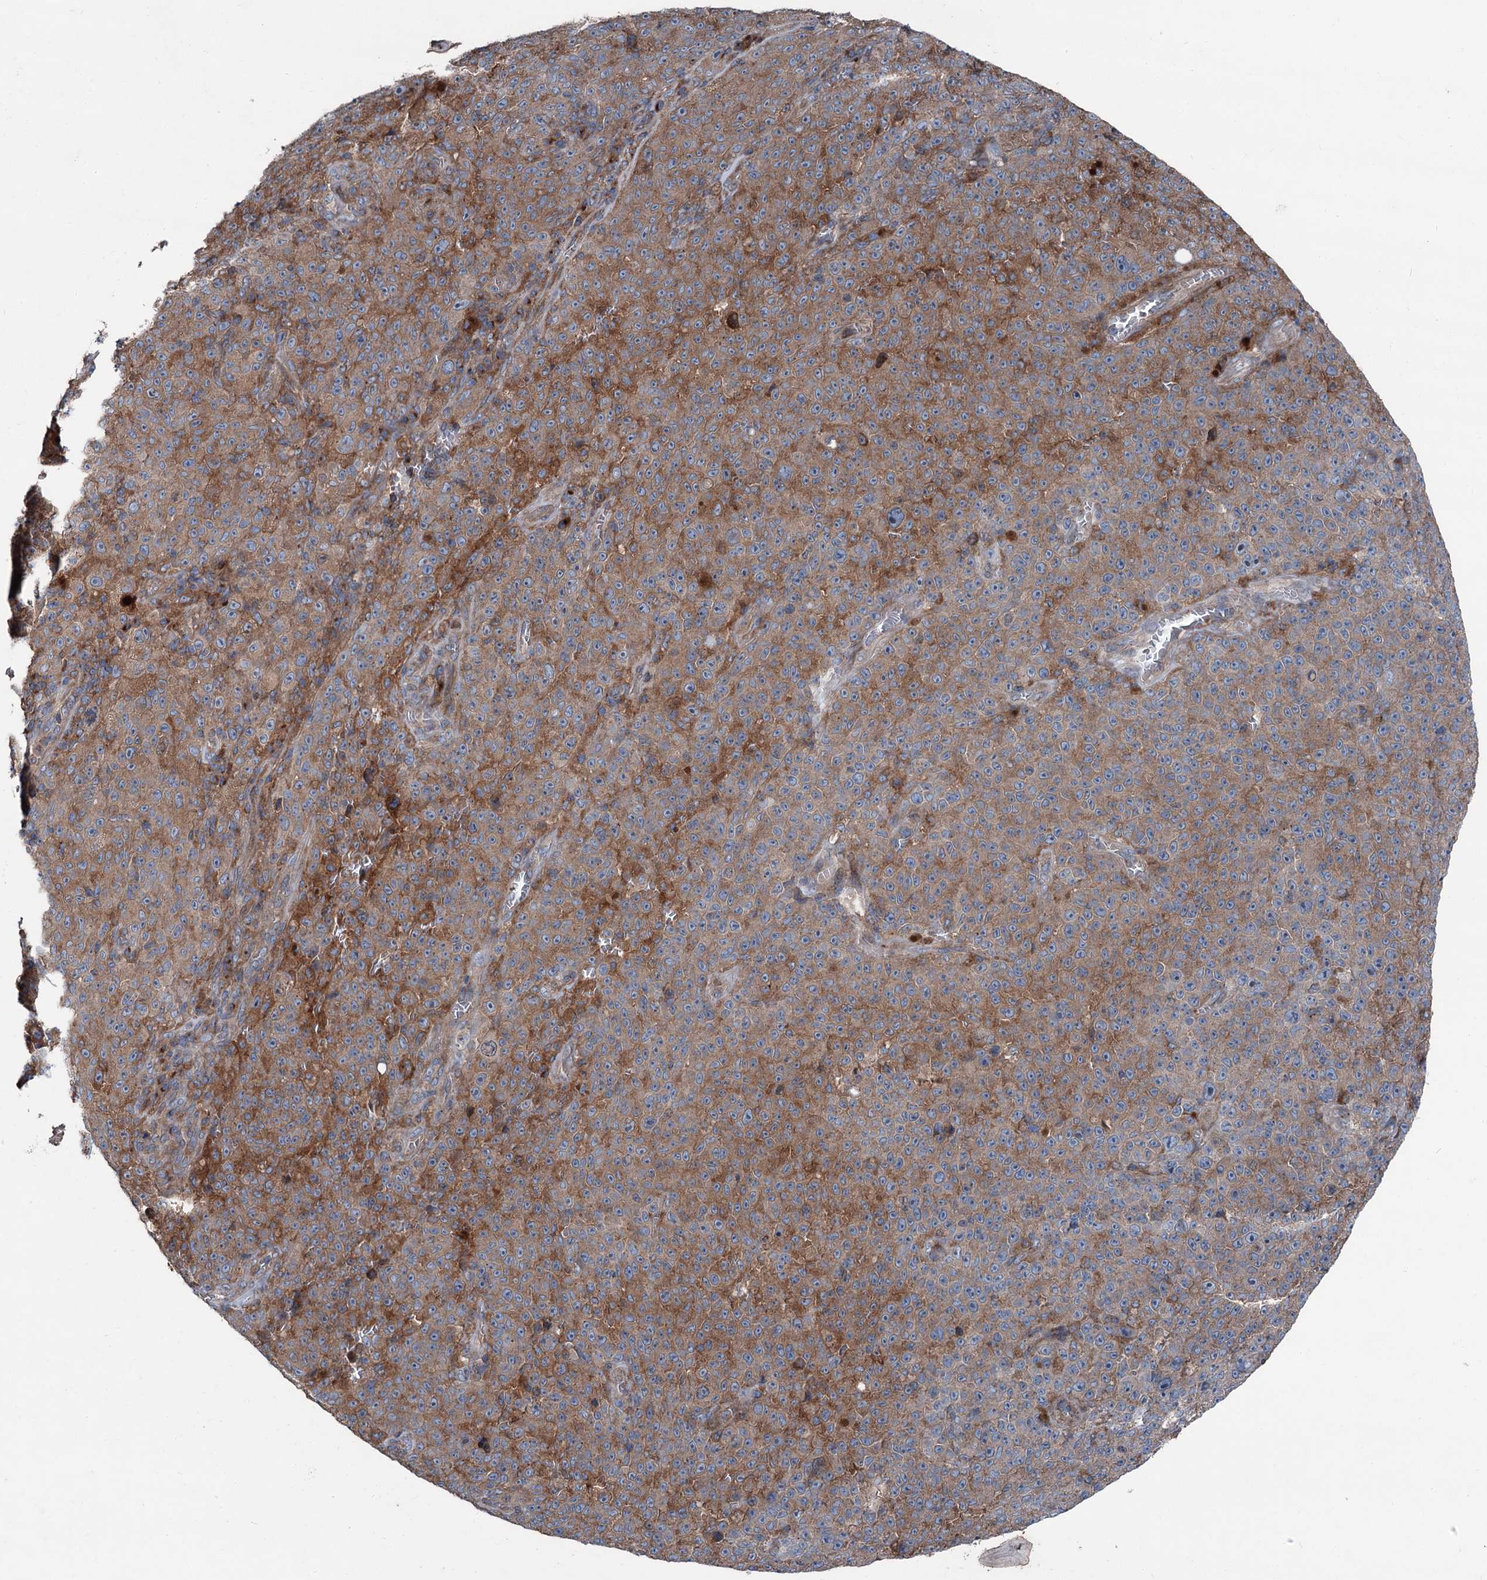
{"staining": {"intensity": "moderate", "quantity": ">75%", "location": "cytoplasmic/membranous"}, "tissue": "melanoma", "cell_type": "Tumor cells", "image_type": "cancer", "snomed": [{"axis": "morphology", "description": "Malignant melanoma, NOS"}, {"axis": "topography", "description": "Skin"}], "caption": "IHC image of neoplastic tissue: malignant melanoma stained using IHC exhibits medium levels of moderate protein expression localized specifically in the cytoplasmic/membranous of tumor cells, appearing as a cytoplasmic/membranous brown color.", "gene": "RUFY1", "patient": {"sex": "female", "age": 82}}